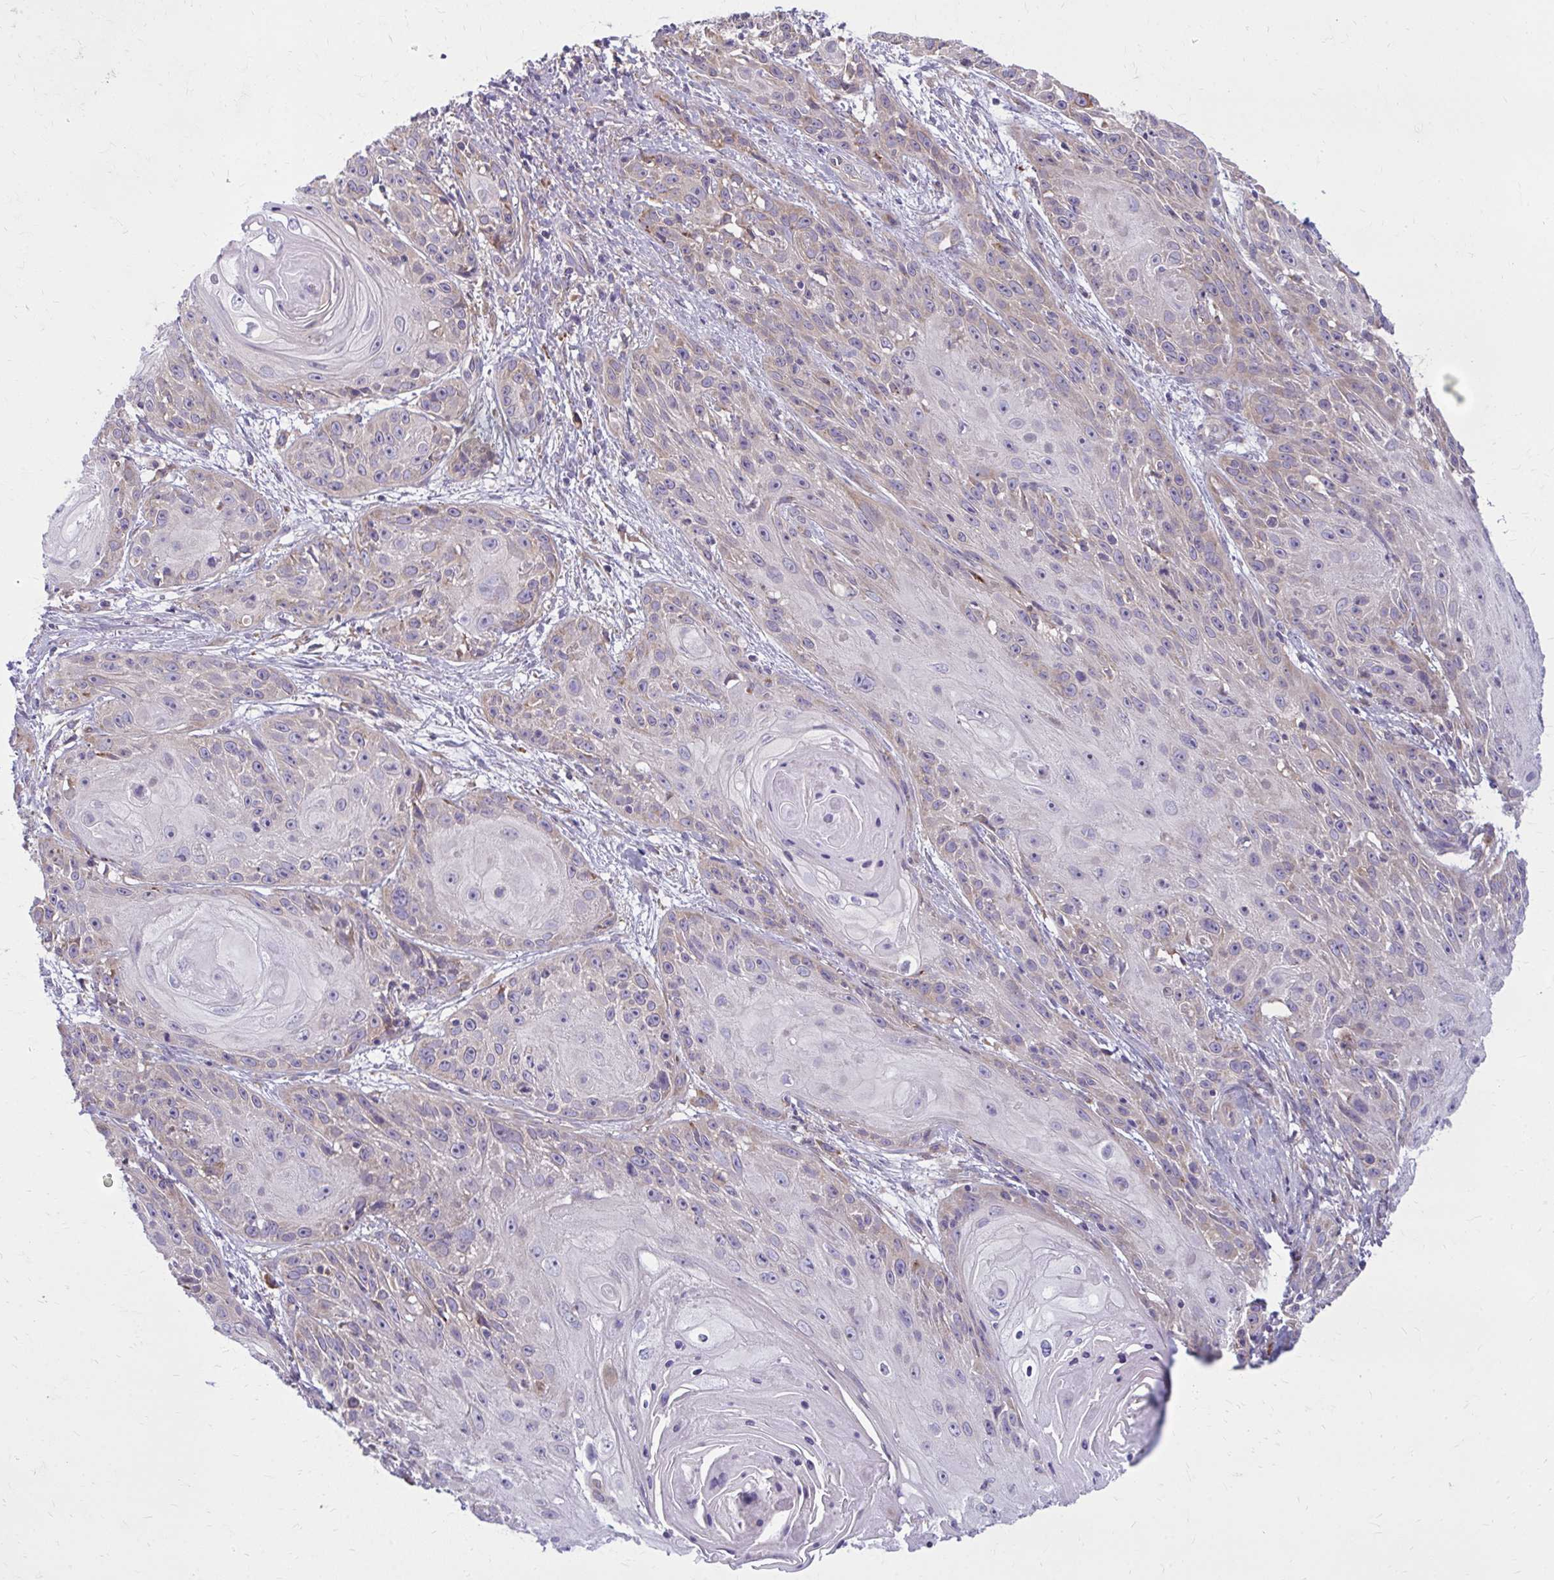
{"staining": {"intensity": "weak", "quantity": "<25%", "location": "cytoplasmic/membranous"}, "tissue": "skin cancer", "cell_type": "Tumor cells", "image_type": "cancer", "snomed": [{"axis": "morphology", "description": "Squamous cell carcinoma, NOS"}, {"axis": "topography", "description": "Skin"}, {"axis": "topography", "description": "Vulva"}], "caption": "The IHC micrograph has no significant staining in tumor cells of squamous cell carcinoma (skin) tissue. (DAB (3,3'-diaminobenzidine) immunohistochemistry with hematoxylin counter stain).", "gene": "CEMP1", "patient": {"sex": "female", "age": 76}}